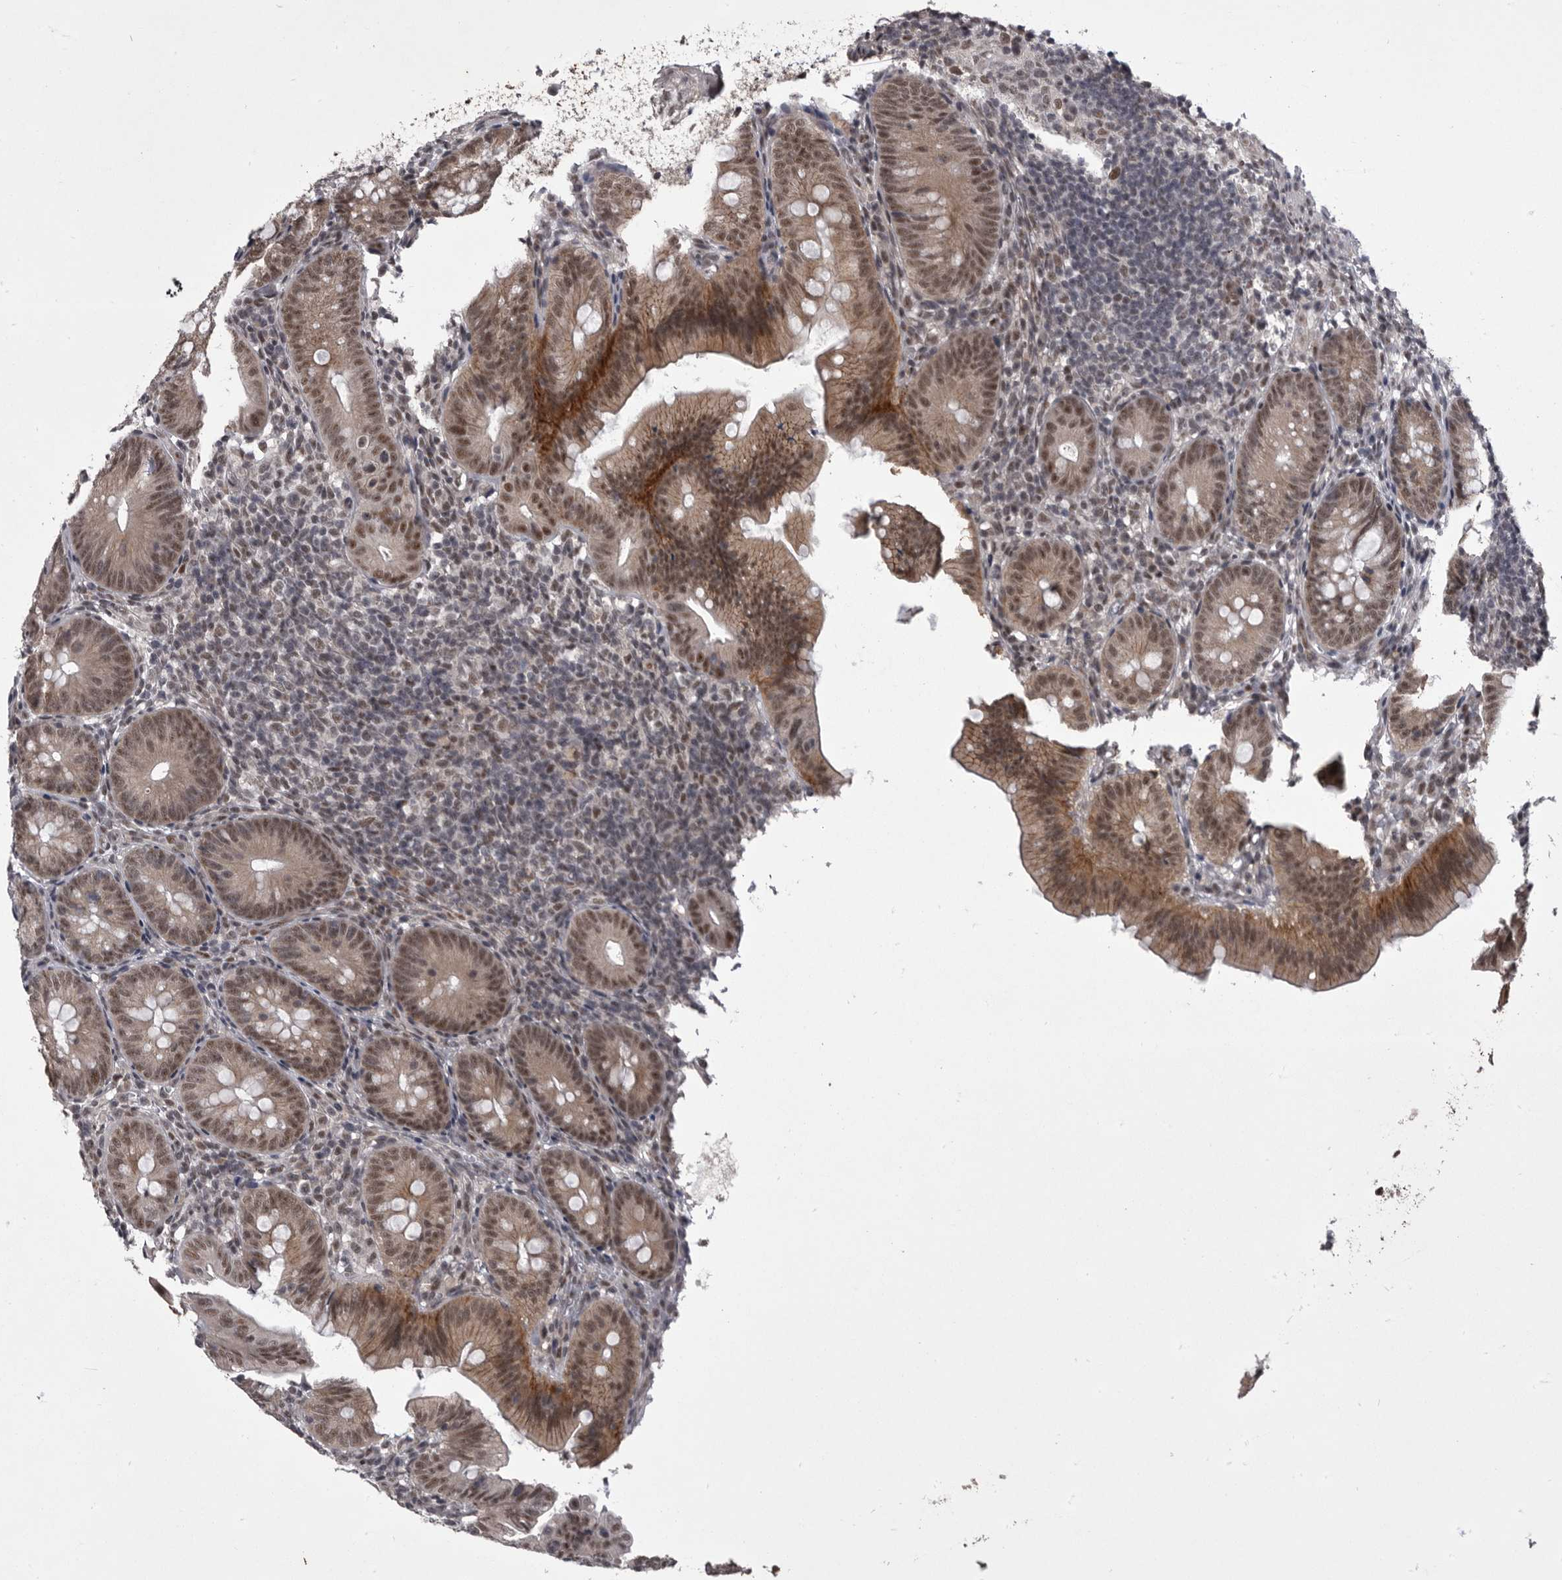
{"staining": {"intensity": "moderate", "quantity": ">75%", "location": "cytoplasmic/membranous,nuclear"}, "tissue": "appendix", "cell_type": "Glandular cells", "image_type": "normal", "snomed": [{"axis": "morphology", "description": "Normal tissue, NOS"}, {"axis": "topography", "description": "Appendix"}], "caption": "Glandular cells exhibit medium levels of moderate cytoplasmic/membranous,nuclear positivity in approximately >75% of cells in normal human appendix. The staining was performed using DAB (3,3'-diaminobenzidine), with brown indicating positive protein expression. Nuclei are stained blue with hematoxylin.", "gene": "PRPF3", "patient": {"sex": "male", "age": 1}}